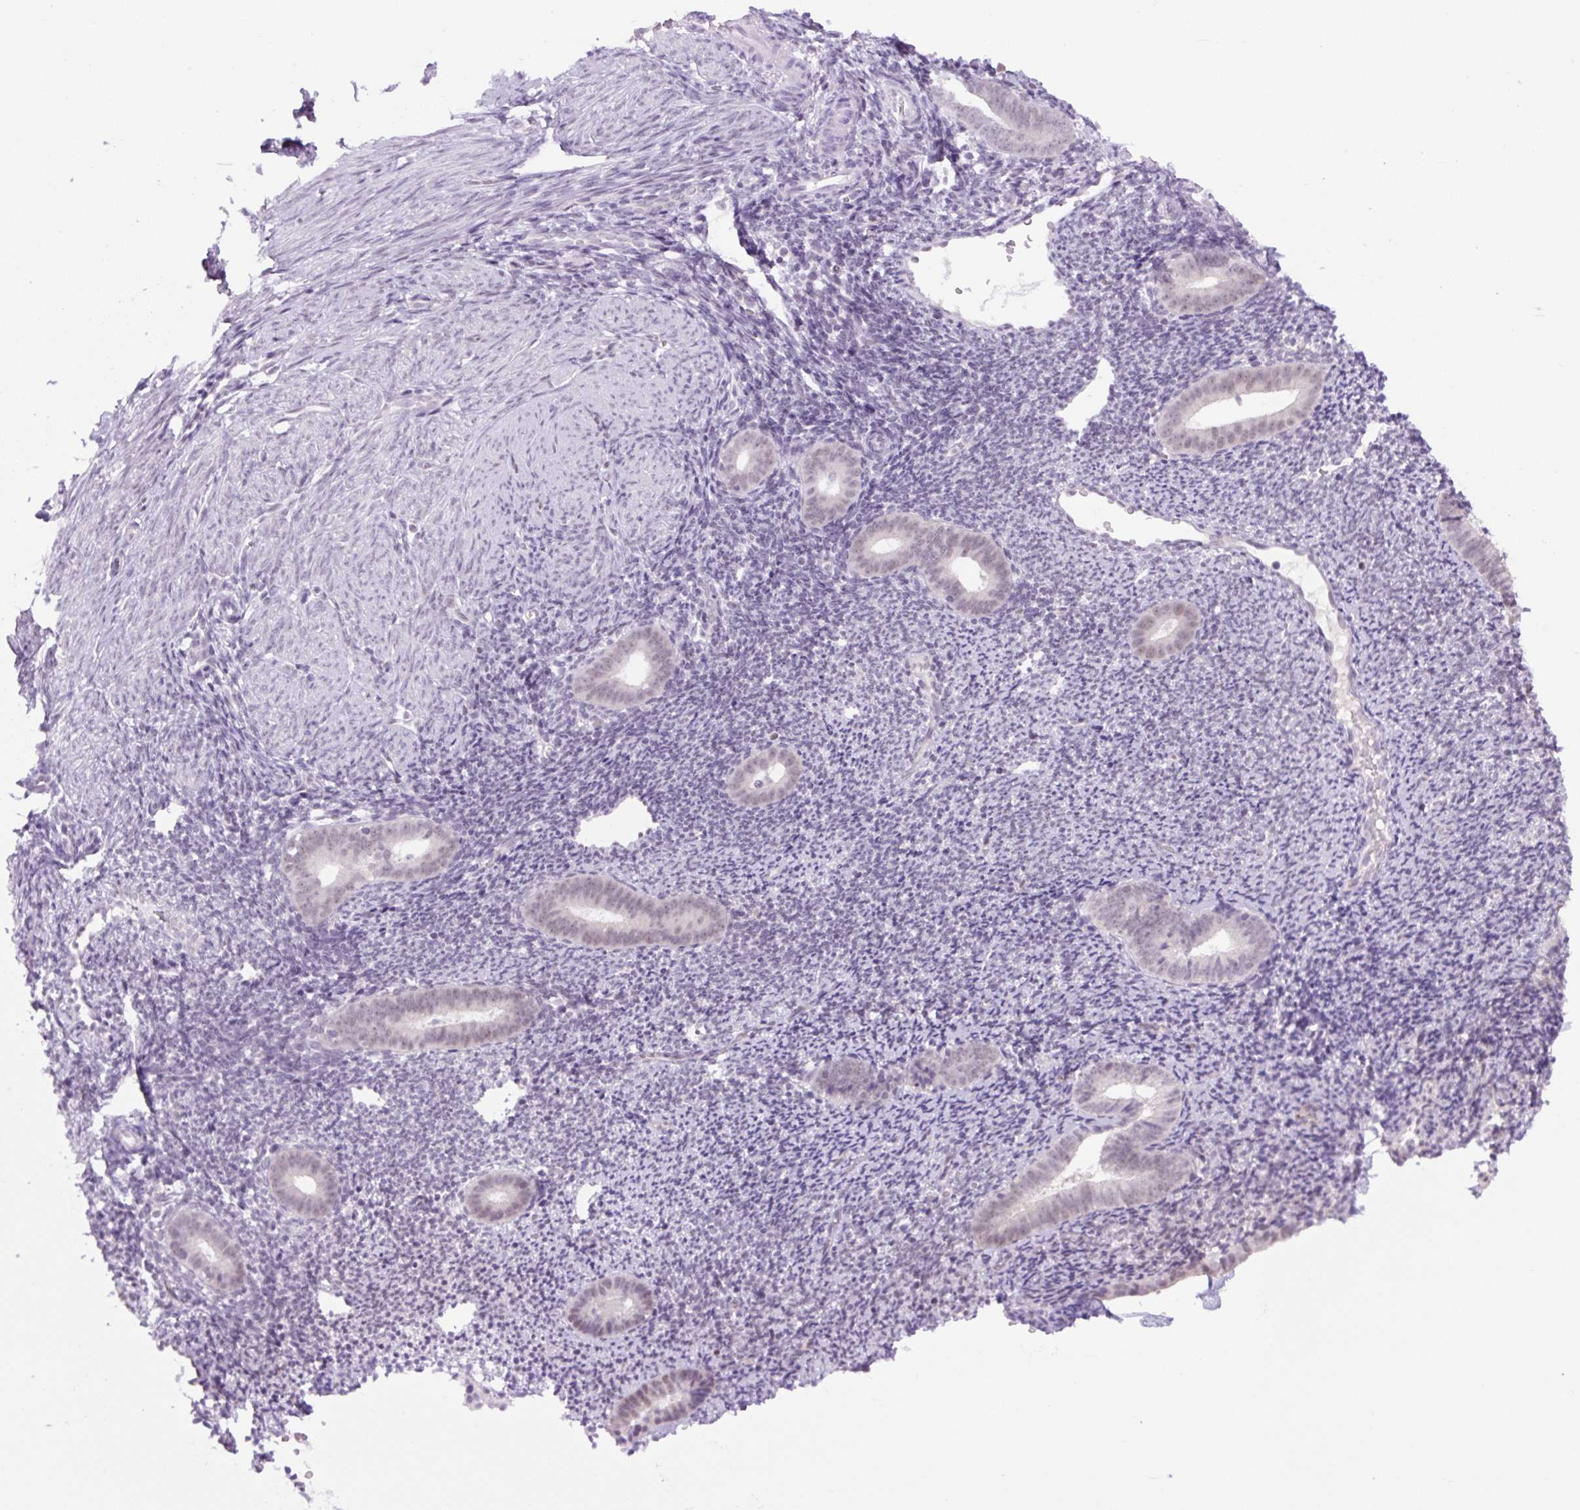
{"staining": {"intensity": "negative", "quantity": "none", "location": "none"}, "tissue": "endometrium", "cell_type": "Cells in endometrial stroma", "image_type": "normal", "snomed": [{"axis": "morphology", "description": "Normal tissue, NOS"}, {"axis": "topography", "description": "Endometrium"}], "caption": "IHC image of benign endometrium: human endometrium stained with DAB (3,3'-diaminobenzidine) exhibits no significant protein staining in cells in endometrial stroma.", "gene": "RYBP", "patient": {"sex": "female", "age": 39}}